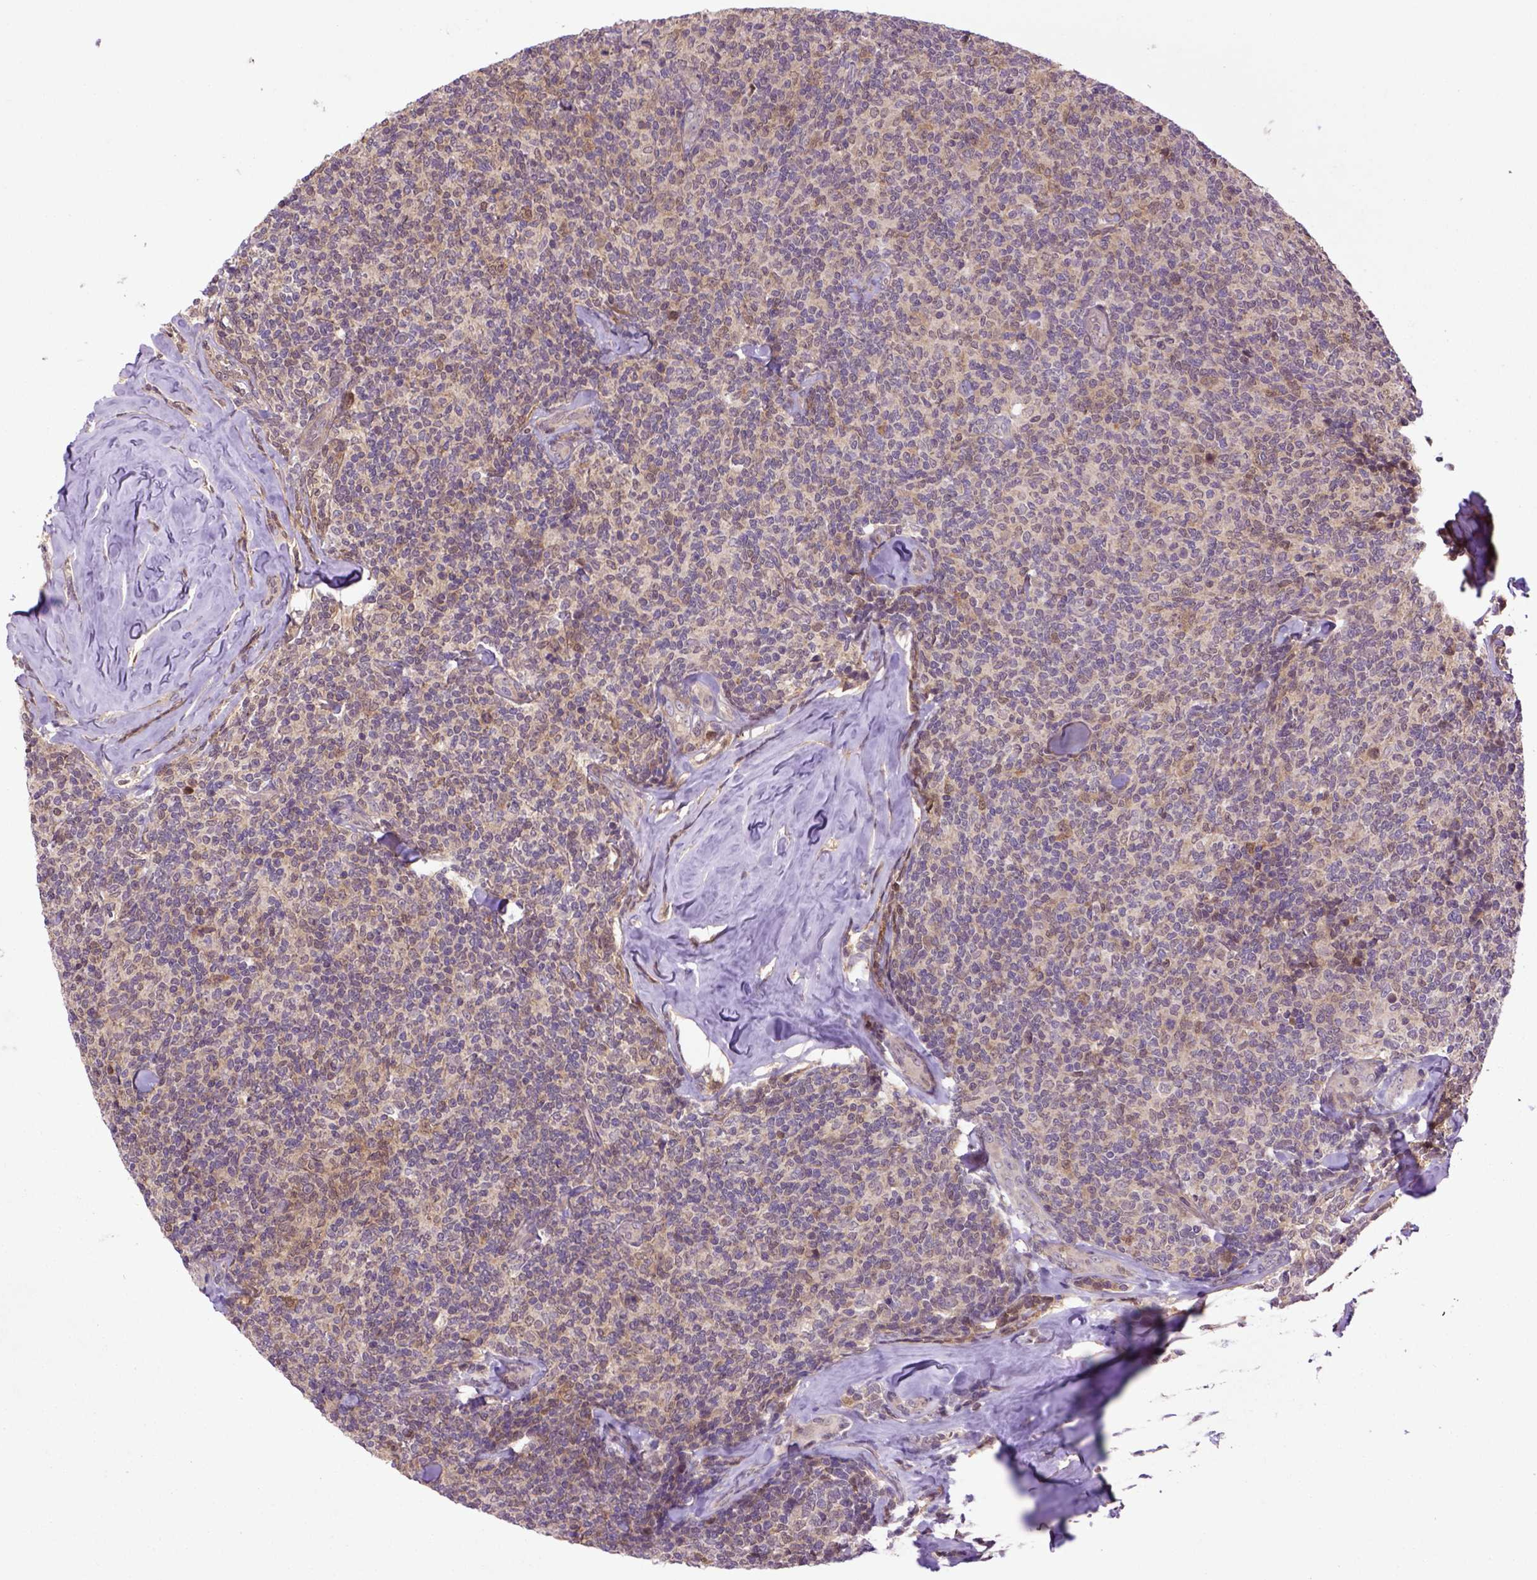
{"staining": {"intensity": "weak", "quantity": ">75%", "location": "cytoplasmic/membranous"}, "tissue": "lymphoma", "cell_type": "Tumor cells", "image_type": "cancer", "snomed": [{"axis": "morphology", "description": "Malignant lymphoma, non-Hodgkin's type, Low grade"}, {"axis": "topography", "description": "Lymph node"}], "caption": "The histopathology image shows a brown stain indicating the presence of a protein in the cytoplasmic/membranous of tumor cells in lymphoma.", "gene": "HSPBP1", "patient": {"sex": "female", "age": 56}}